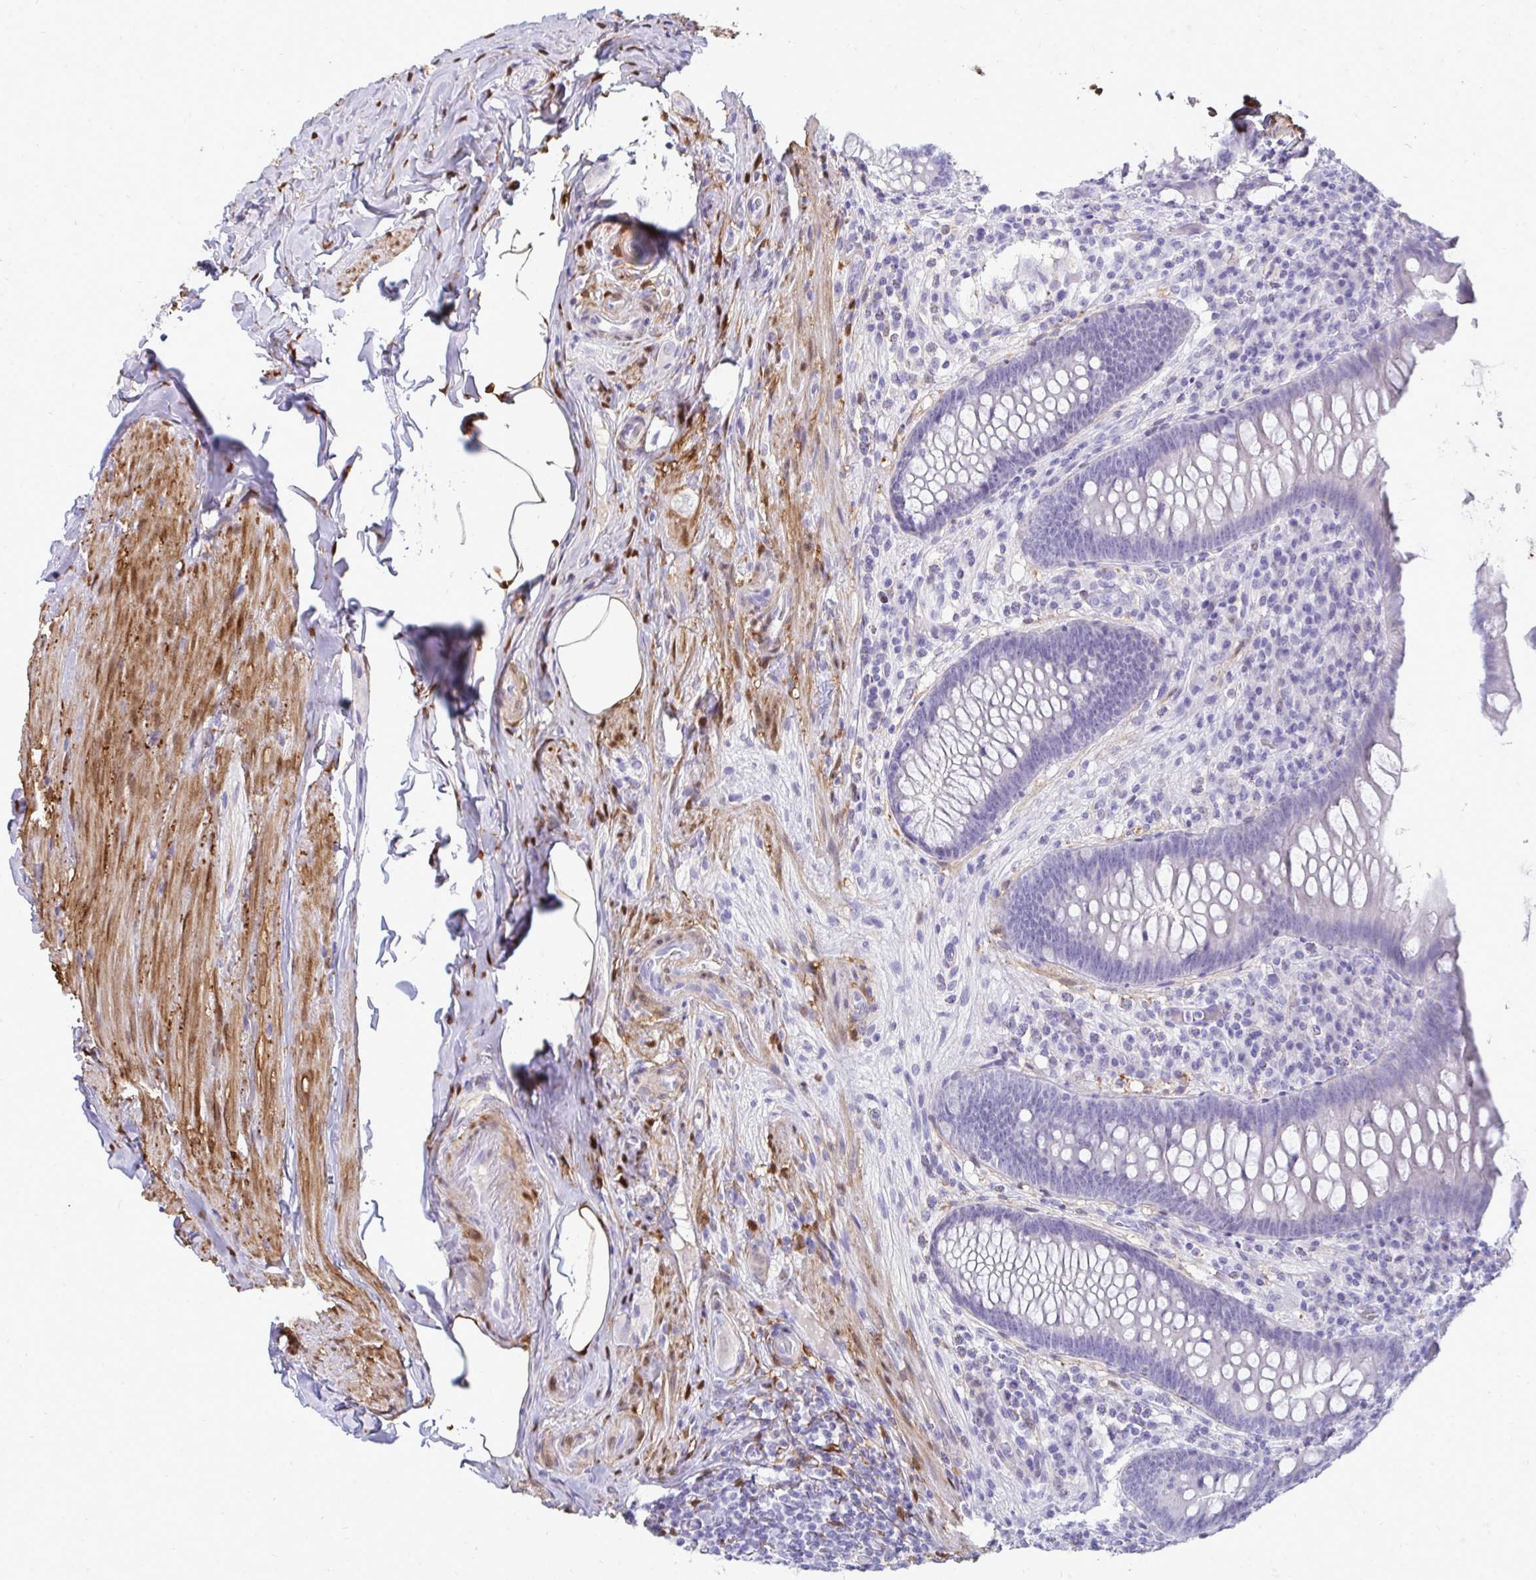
{"staining": {"intensity": "negative", "quantity": "none", "location": "none"}, "tissue": "appendix", "cell_type": "Glandular cells", "image_type": "normal", "snomed": [{"axis": "morphology", "description": "Normal tissue, NOS"}, {"axis": "topography", "description": "Appendix"}], "caption": "Immunohistochemistry of unremarkable appendix displays no expression in glandular cells. (DAB IHC, high magnification).", "gene": "HSPB6", "patient": {"sex": "male", "age": 71}}